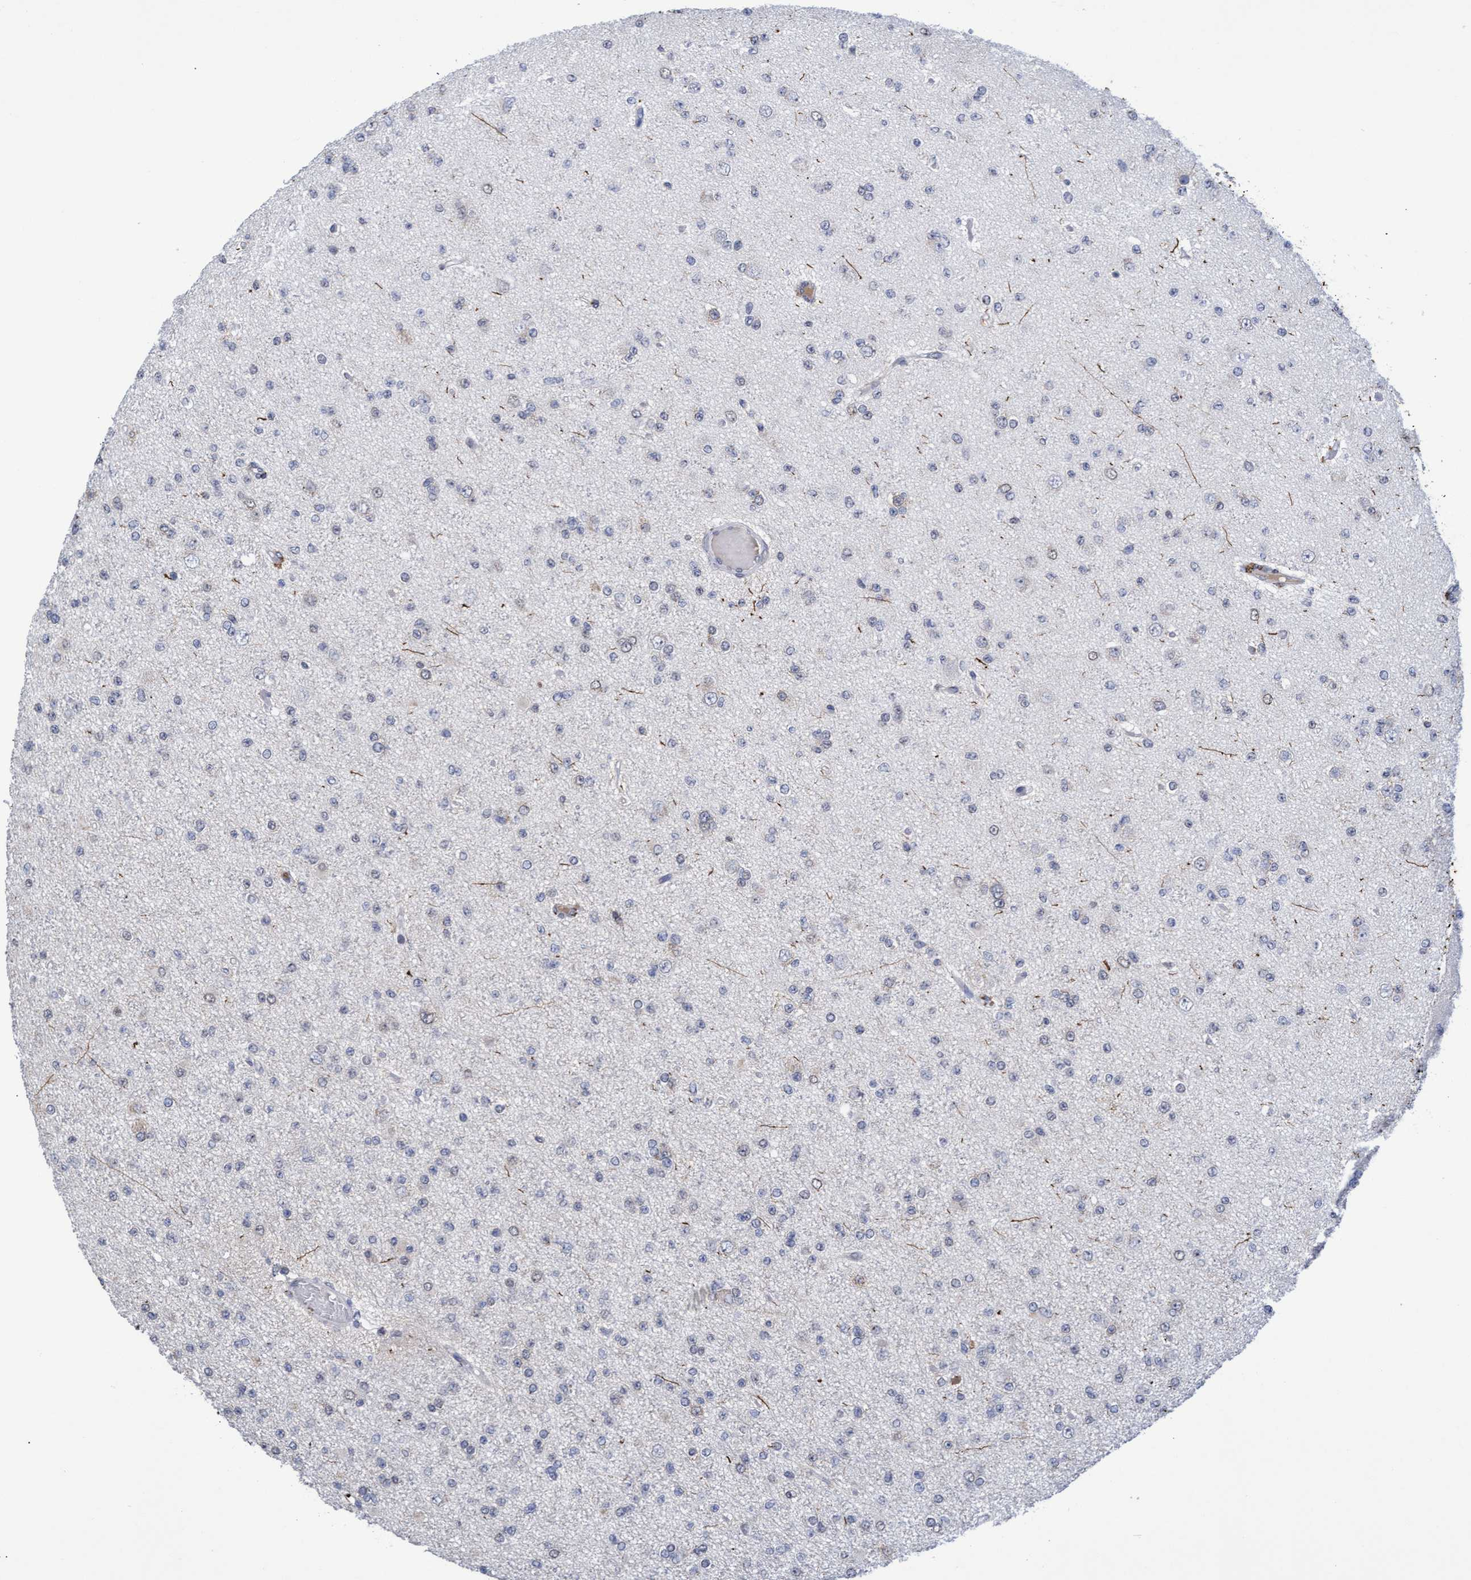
{"staining": {"intensity": "negative", "quantity": "none", "location": "none"}, "tissue": "glioma", "cell_type": "Tumor cells", "image_type": "cancer", "snomed": [{"axis": "morphology", "description": "Glioma, malignant, Low grade"}, {"axis": "topography", "description": "Brain"}], "caption": "Immunohistochemistry of human malignant glioma (low-grade) shows no positivity in tumor cells.", "gene": "GPR39", "patient": {"sex": "female", "age": 22}}